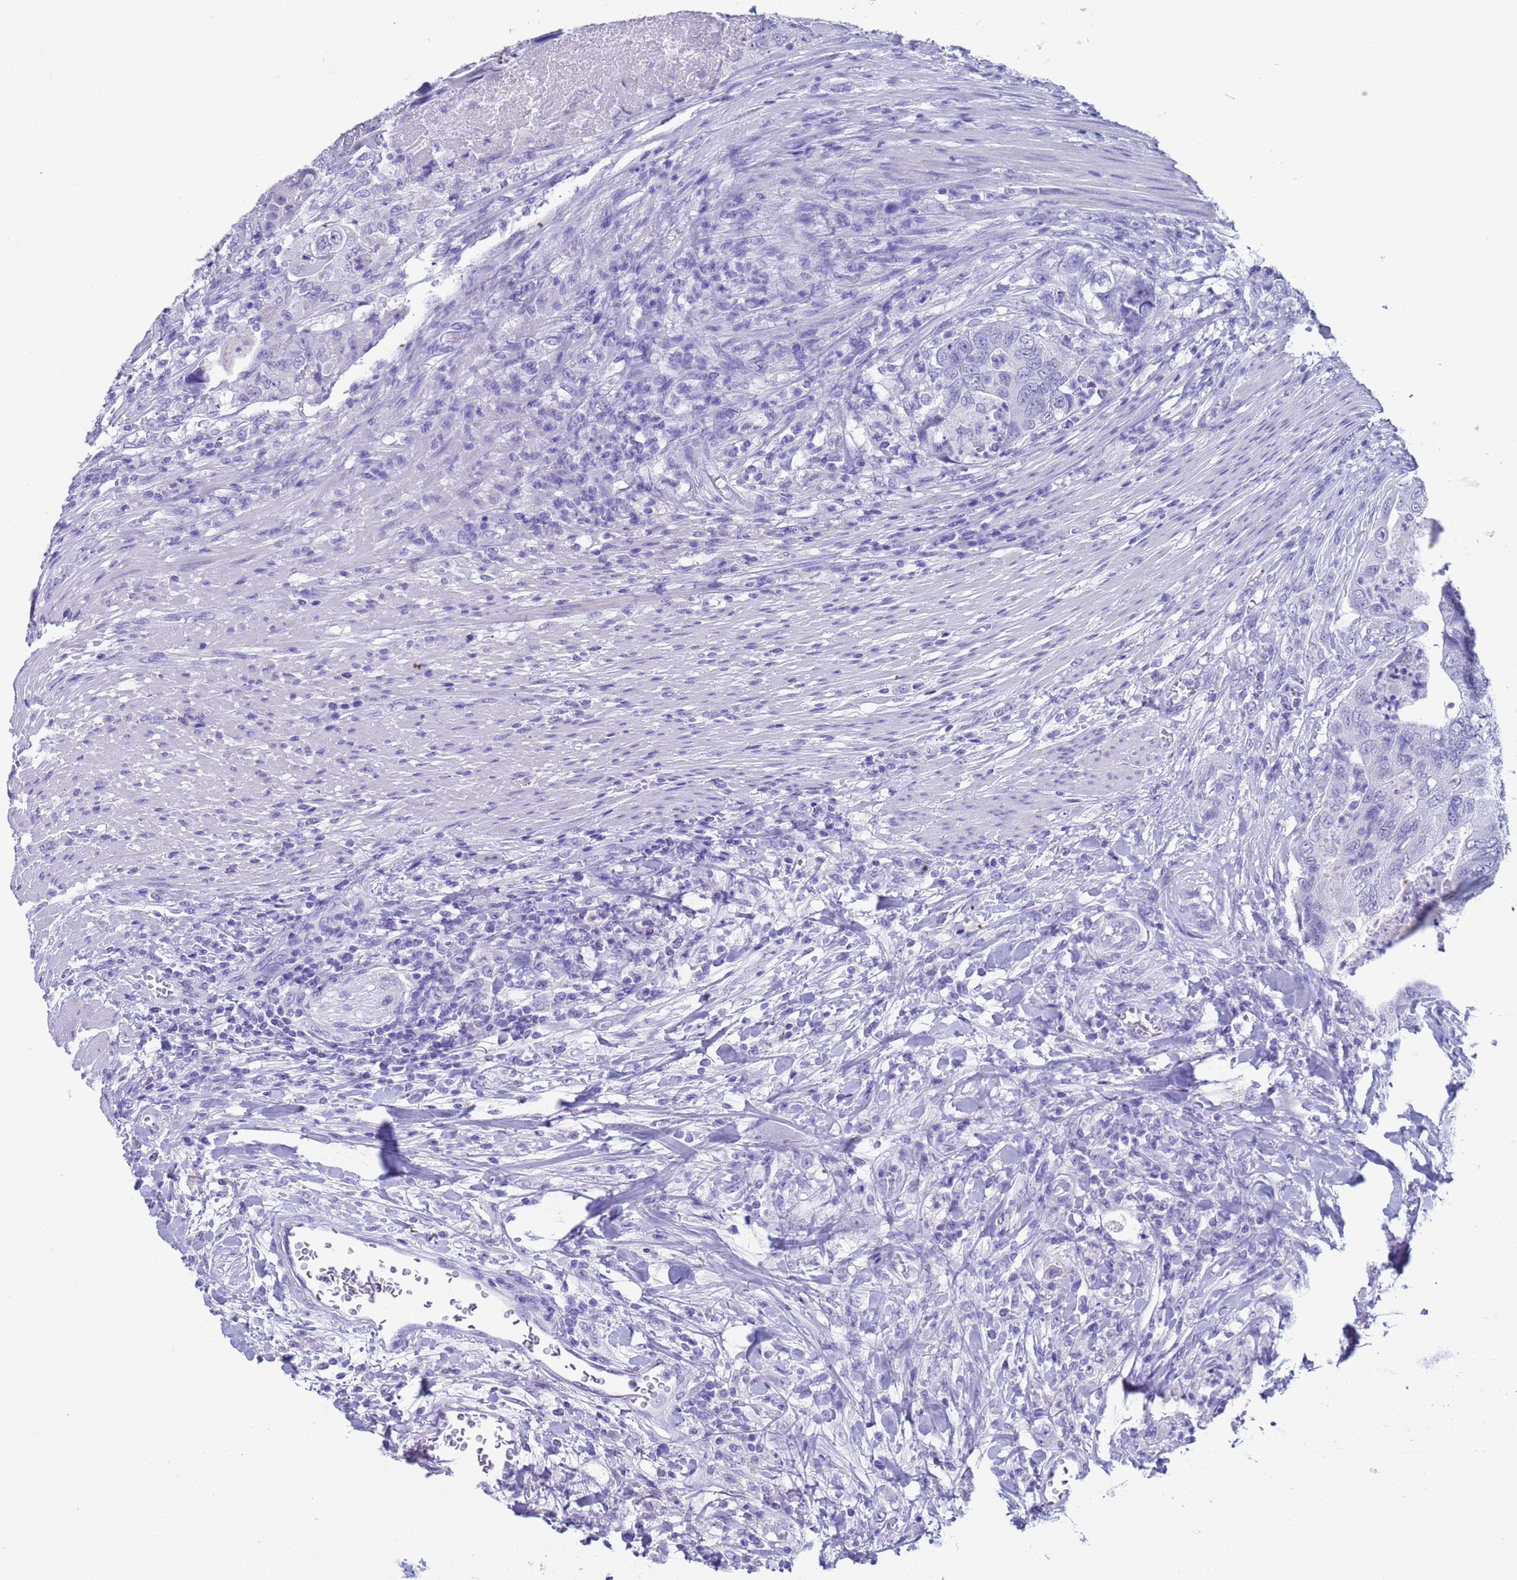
{"staining": {"intensity": "negative", "quantity": "none", "location": "none"}, "tissue": "colorectal cancer", "cell_type": "Tumor cells", "image_type": "cancer", "snomed": [{"axis": "morphology", "description": "Adenocarcinoma, NOS"}, {"axis": "topography", "description": "Rectum"}], "caption": "Tumor cells show no significant protein staining in colorectal cancer.", "gene": "CKM", "patient": {"sex": "male", "age": 63}}